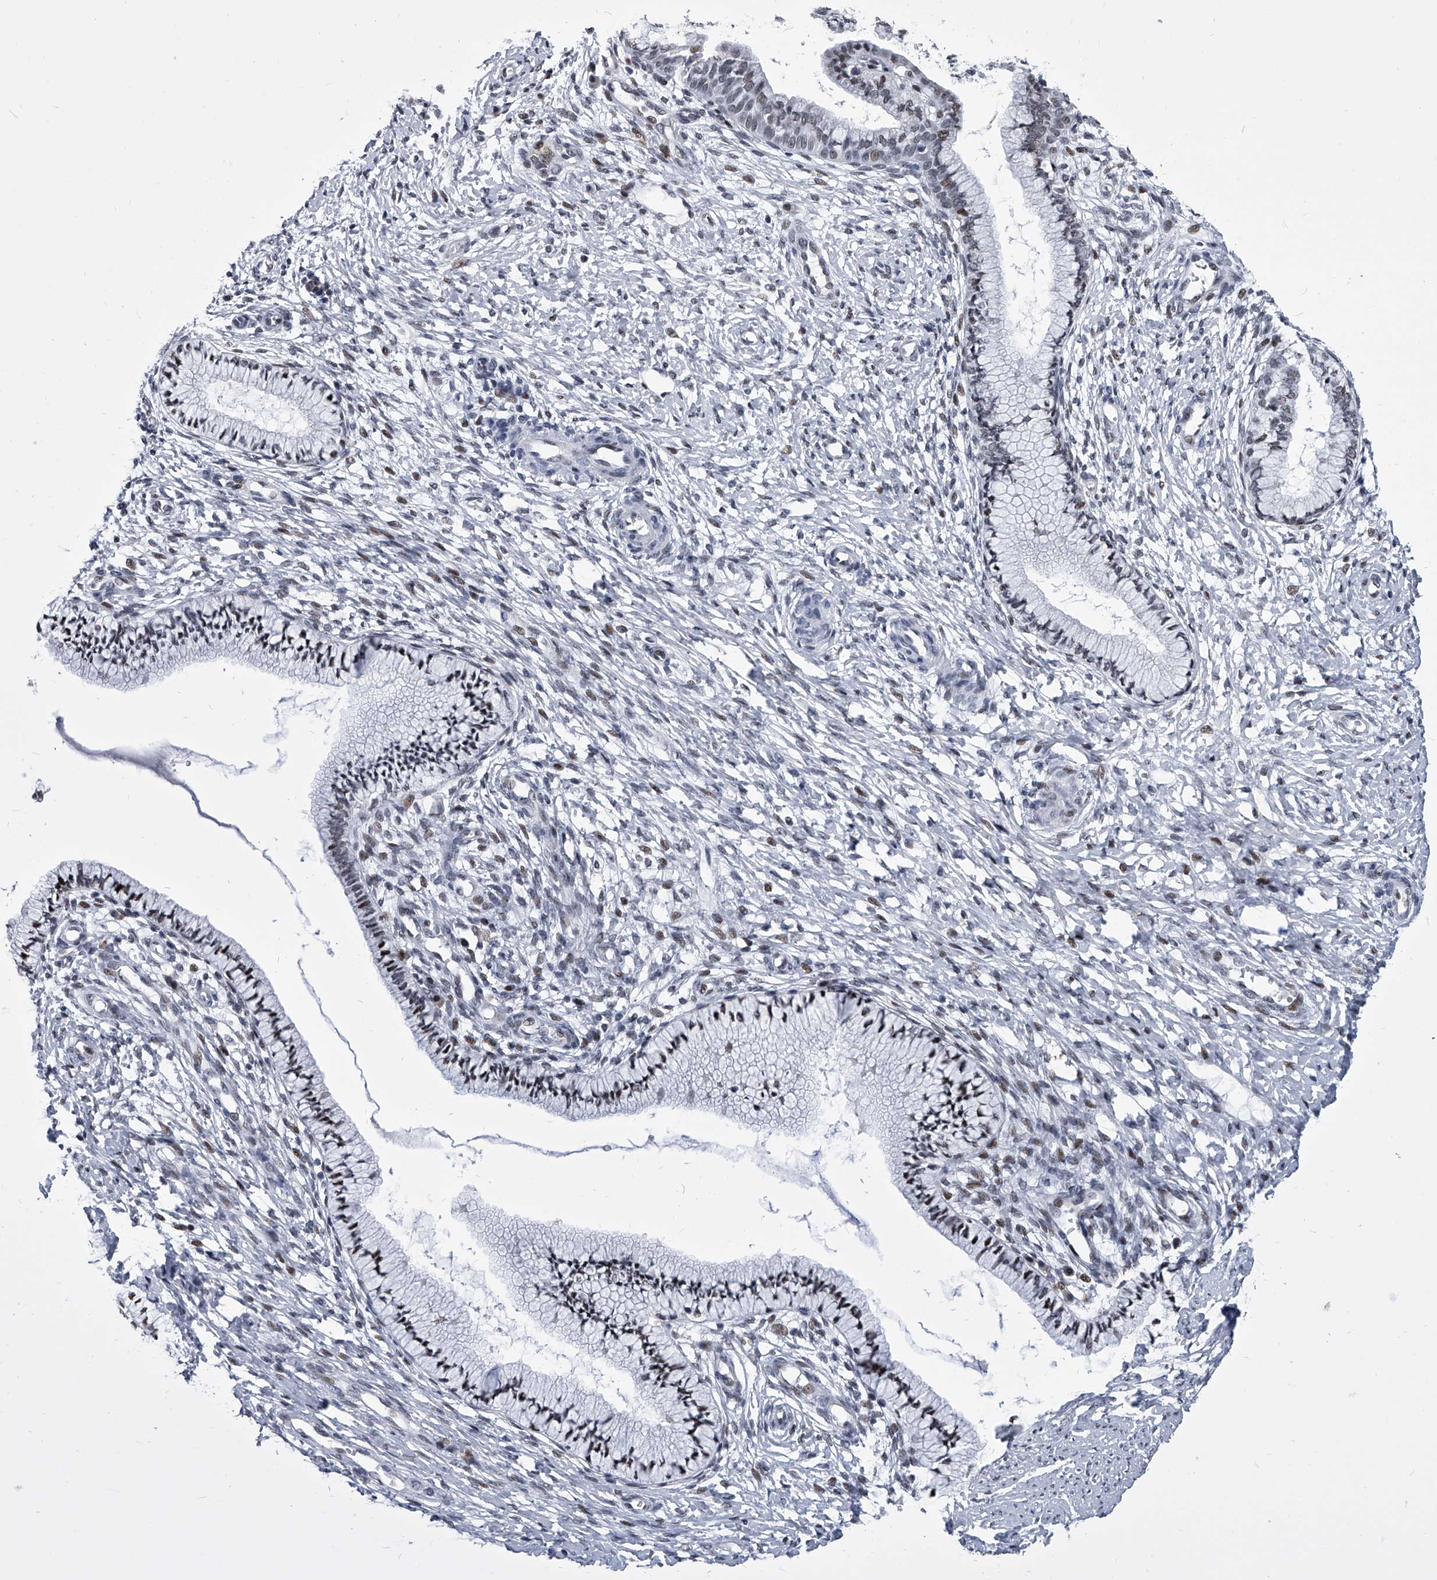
{"staining": {"intensity": "weak", "quantity": "25%-75%", "location": "nuclear"}, "tissue": "cervix", "cell_type": "Glandular cells", "image_type": "normal", "snomed": [{"axis": "morphology", "description": "Normal tissue, NOS"}, {"axis": "topography", "description": "Cervix"}], "caption": "Glandular cells exhibit low levels of weak nuclear positivity in approximately 25%-75% of cells in unremarkable cervix.", "gene": "CMTR1", "patient": {"sex": "female", "age": 36}}